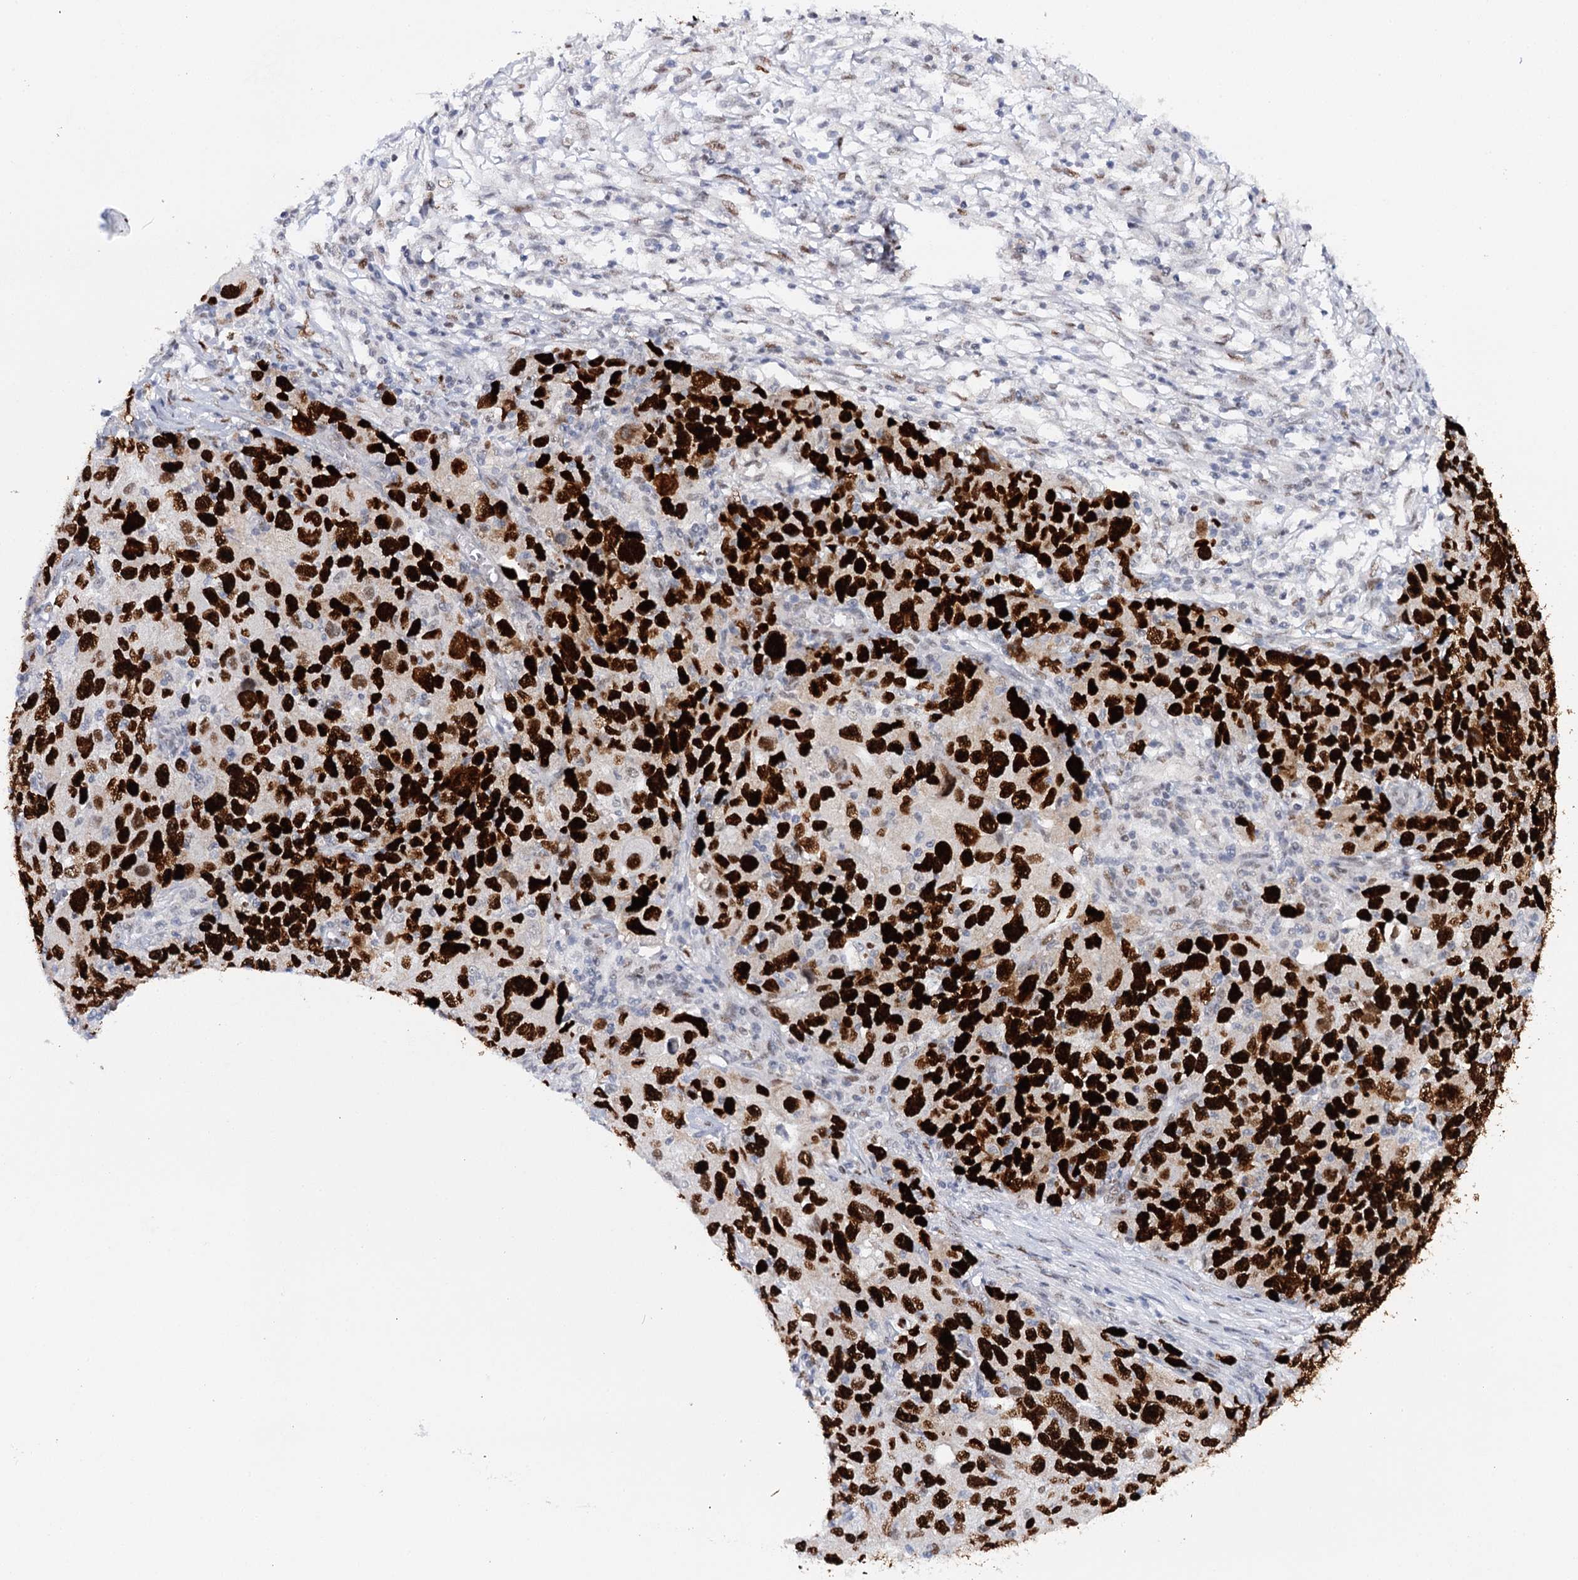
{"staining": {"intensity": "strong", "quantity": ">75%", "location": "nuclear"}, "tissue": "ovarian cancer", "cell_type": "Tumor cells", "image_type": "cancer", "snomed": [{"axis": "morphology", "description": "Carcinoma, endometroid"}, {"axis": "topography", "description": "Ovary"}], "caption": "Ovarian endometroid carcinoma stained with a protein marker exhibits strong staining in tumor cells.", "gene": "TP53", "patient": {"sex": "female", "age": 42}}